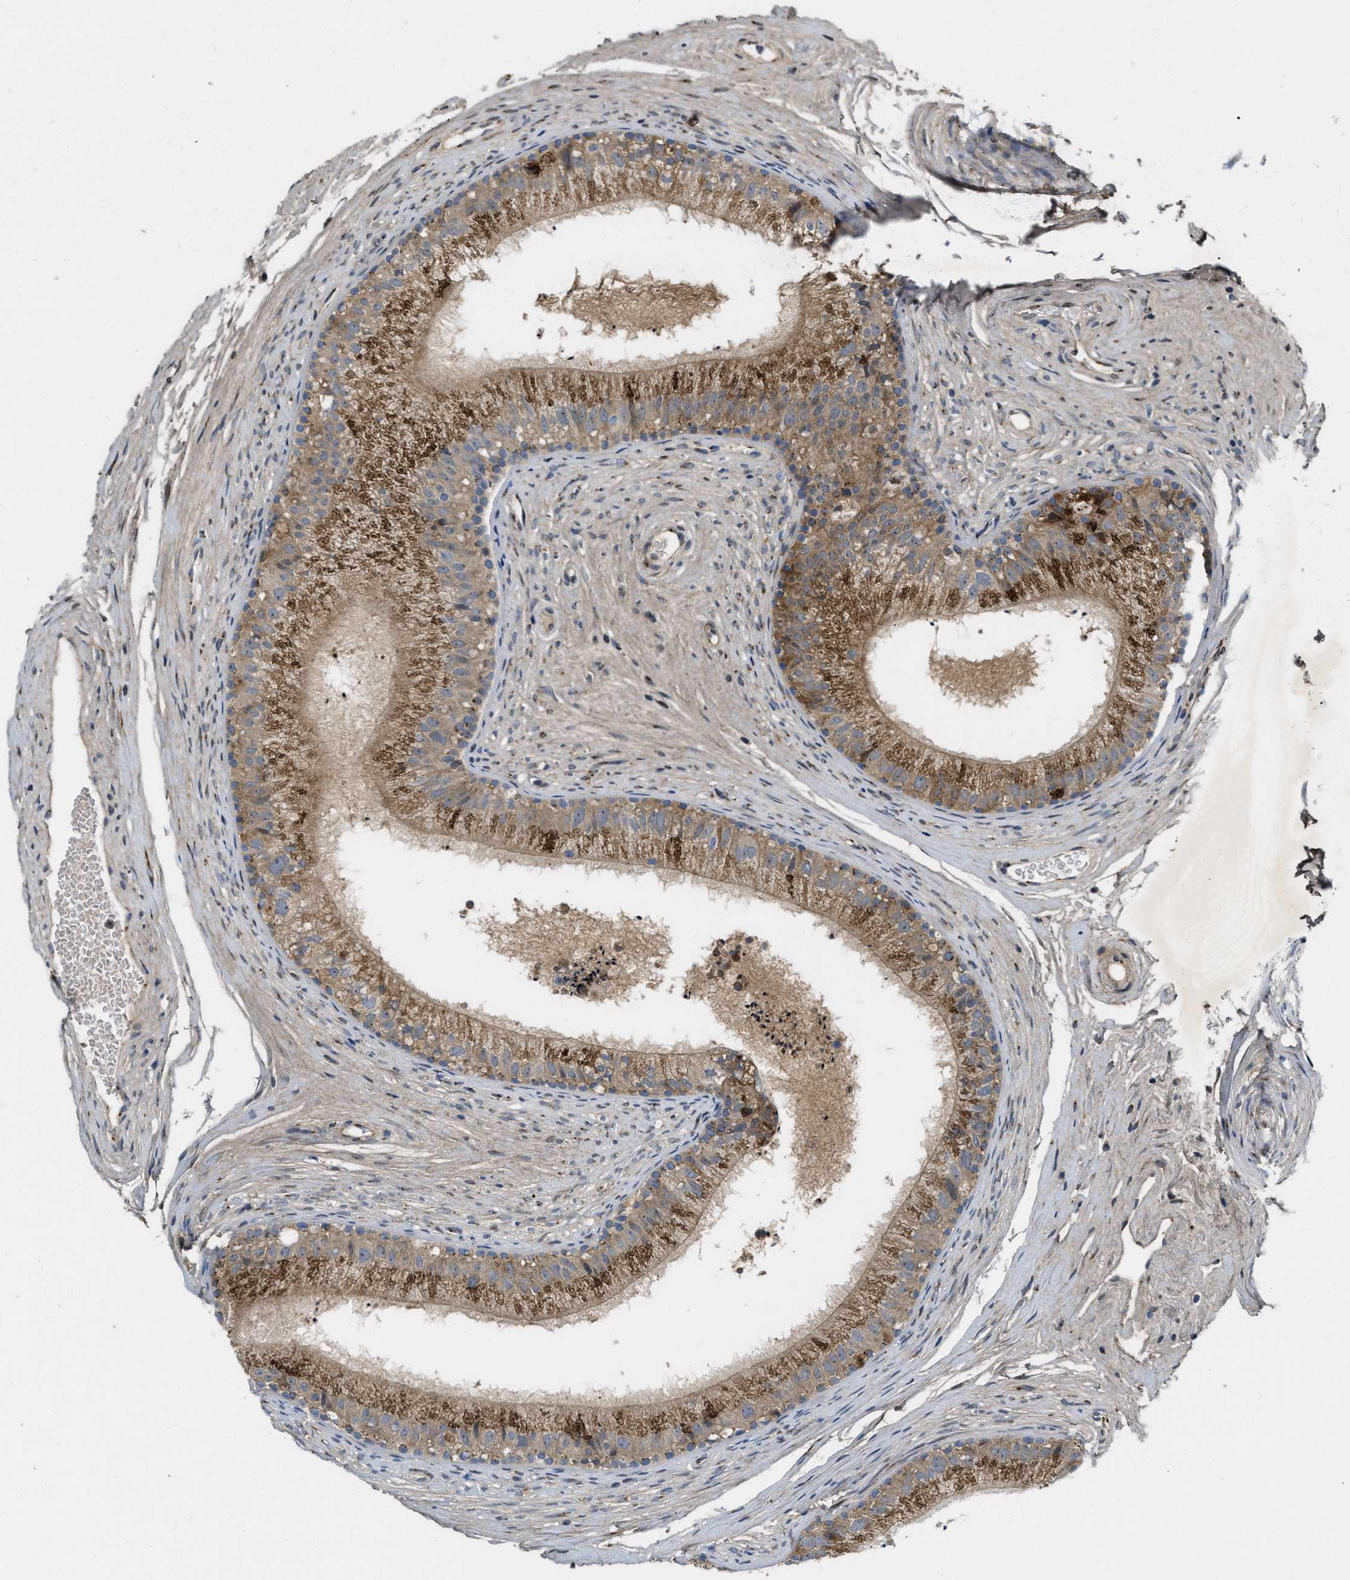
{"staining": {"intensity": "strong", "quantity": ">75%", "location": "cytoplasmic/membranous"}, "tissue": "epididymis", "cell_type": "Glandular cells", "image_type": "normal", "snomed": [{"axis": "morphology", "description": "Normal tissue, NOS"}, {"axis": "topography", "description": "Epididymis"}], "caption": "Immunohistochemistry of normal human epididymis exhibits high levels of strong cytoplasmic/membranous staining in approximately >75% of glandular cells. Using DAB (brown) and hematoxylin (blue) stains, captured at high magnification using brightfield microscopy.", "gene": "ZNF70", "patient": {"sex": "male", "age": 56}}